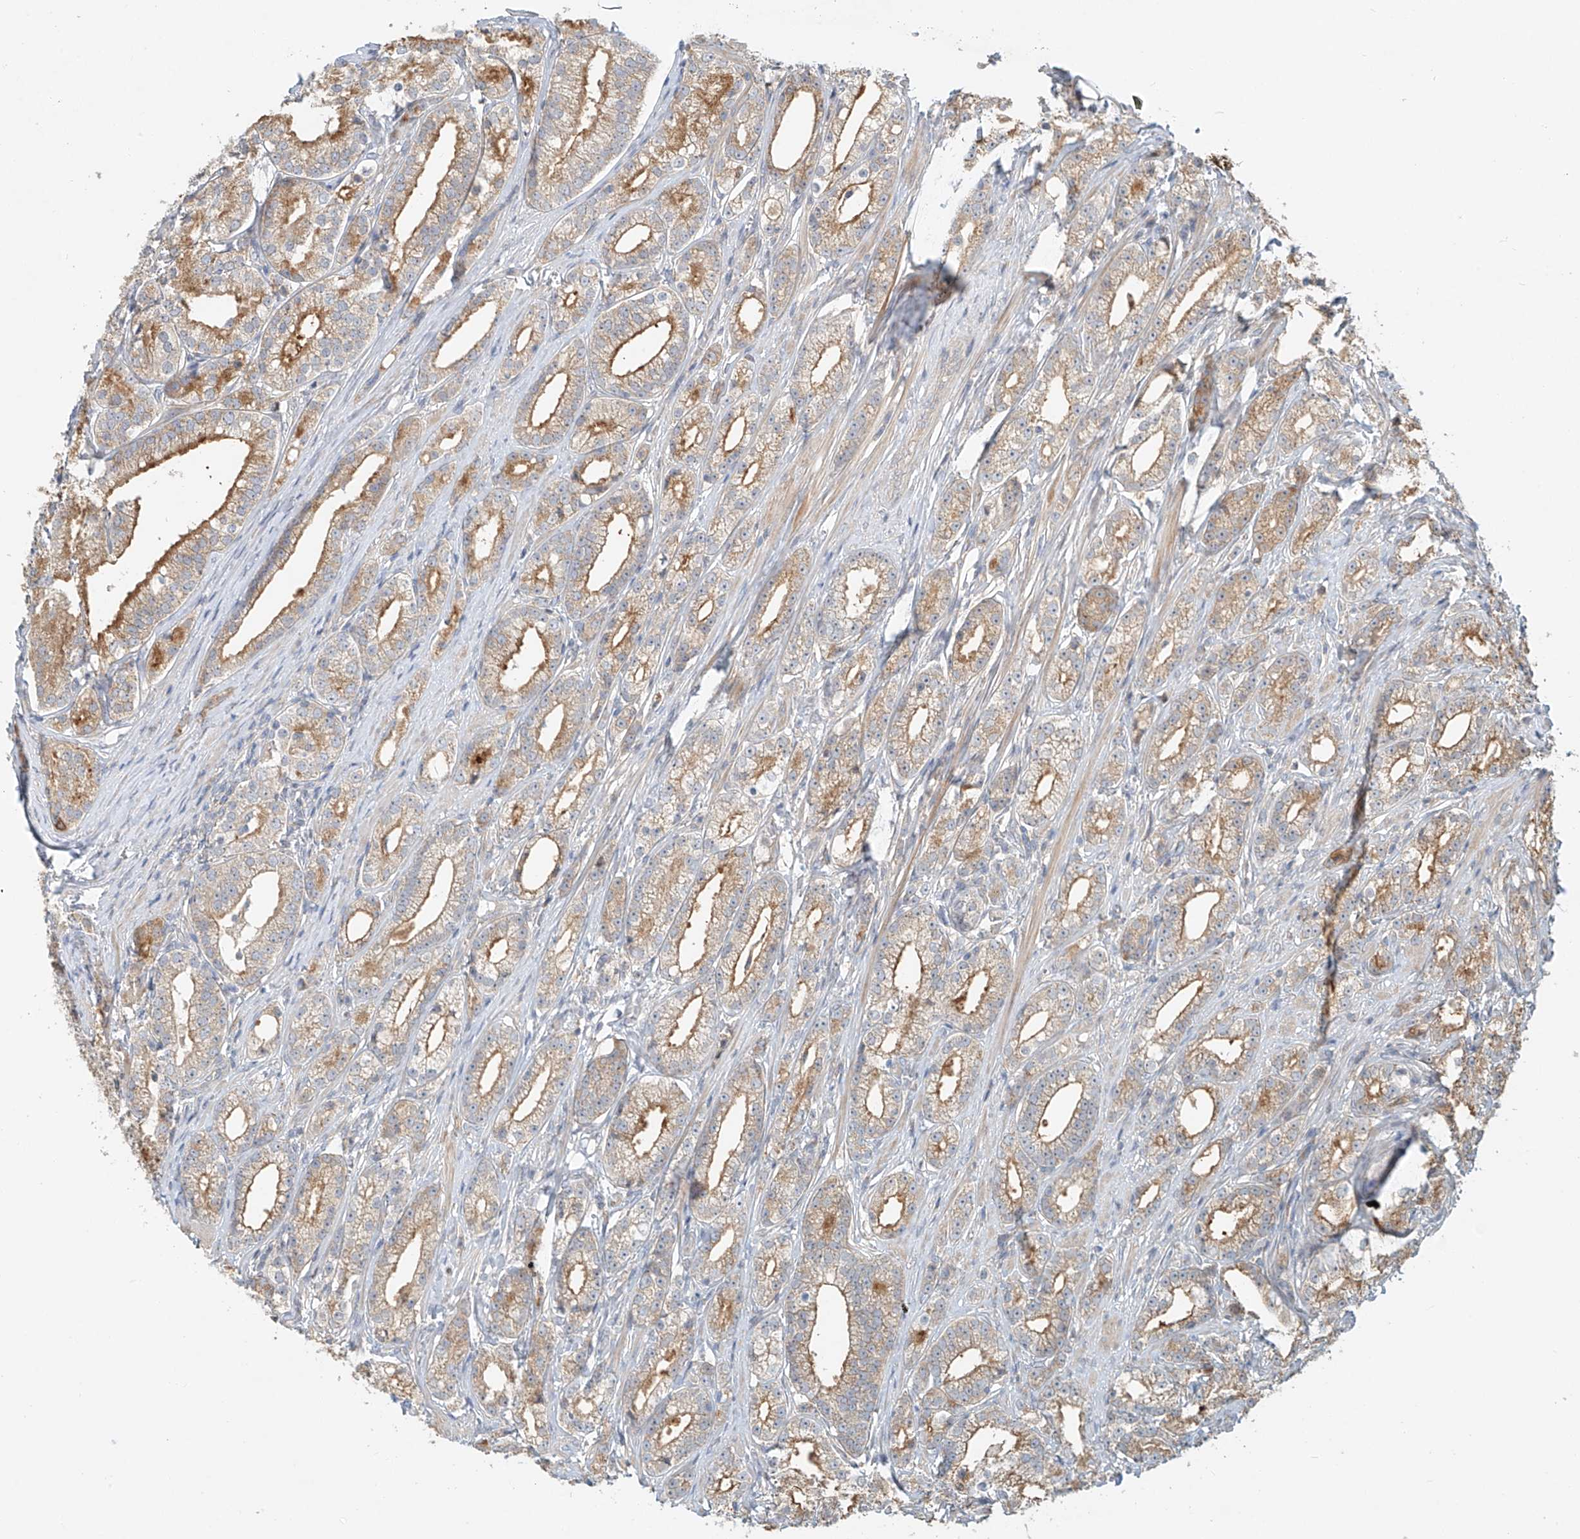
{"staining": {"intensity": "moderate", "quantity": "25%-75%", "location": "cytoplasmic/membranous"}, "tissue": "prostate cancer", "cell_type": "Tumor cells", "image_type": "cancer", "snomed": [{"axis": "morphology", "description": "Adenocarcinoma, High grade"}, {"axis": "topography", "description": "Prostate"}], "caption": "Brown immunohistochemical staining in prostate cancer (high-grade adenocarcinoma) exhibits moderate cytoplasmic/membranous staining in approximately 25%-75% of tumor cells.", "gene": "TMEM61", "patient": {"sex": "male", "age": 69}}